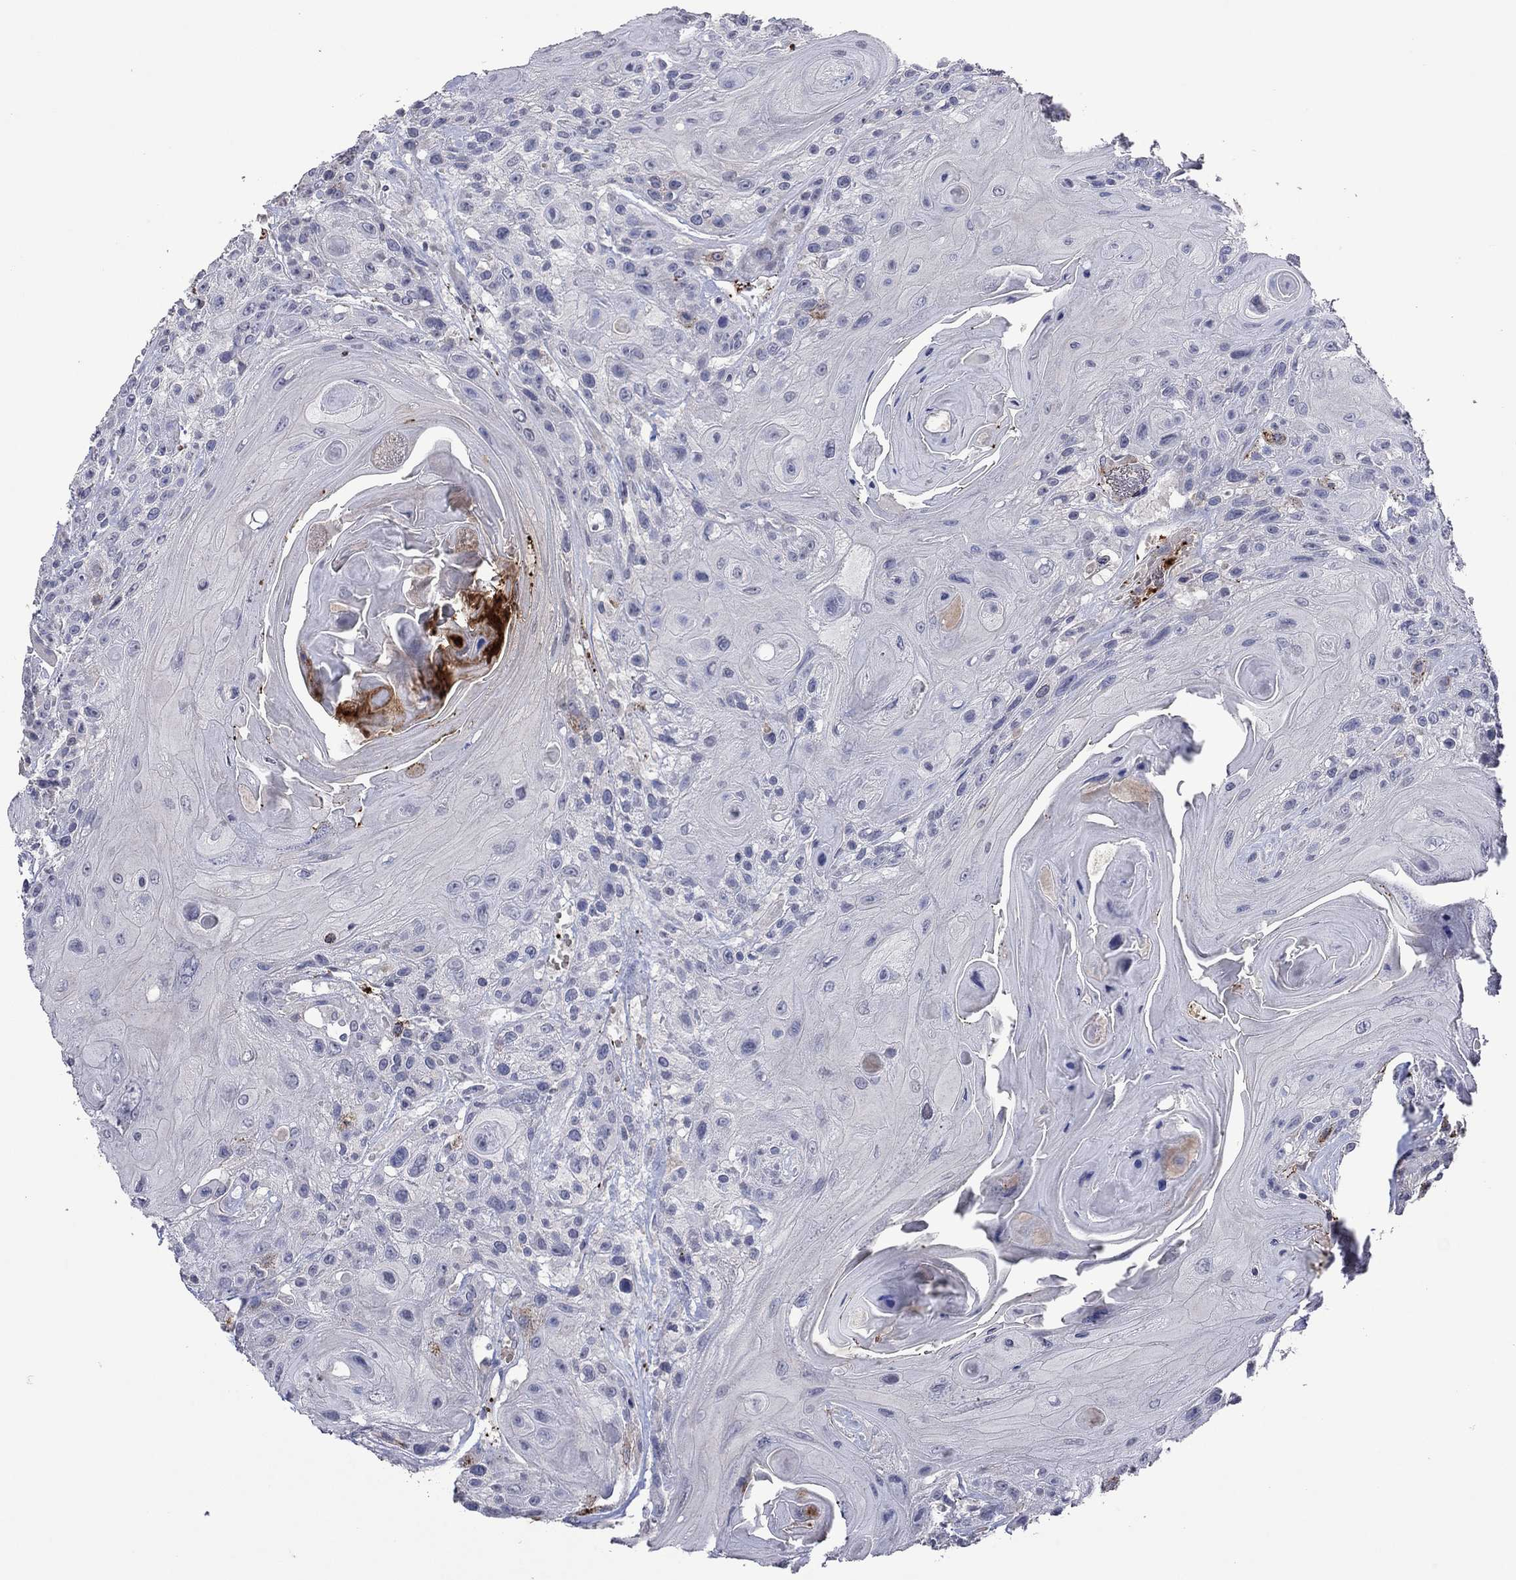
{"staining": {"intensity": "negative", "quantity": "none", "location": "none"}, "tissue": "head and neck cancer", "cell_type": "Tumor cells", "image_type": "cancer", "snomed": [{"axis": "morphology", "description": "Squamous cell carcinoma, NOS"}, {"axis": "topography", "description": "Head-Neck"}], "caption": "An immunohistochemistry photomicrograph of head and neck squamous cell carcinoma is shown. There is no staining in tumor cells of head and neck squamous cell carcinoma.", "gene": "CCL5", "patient": {"sex": "female", "age": 59}}